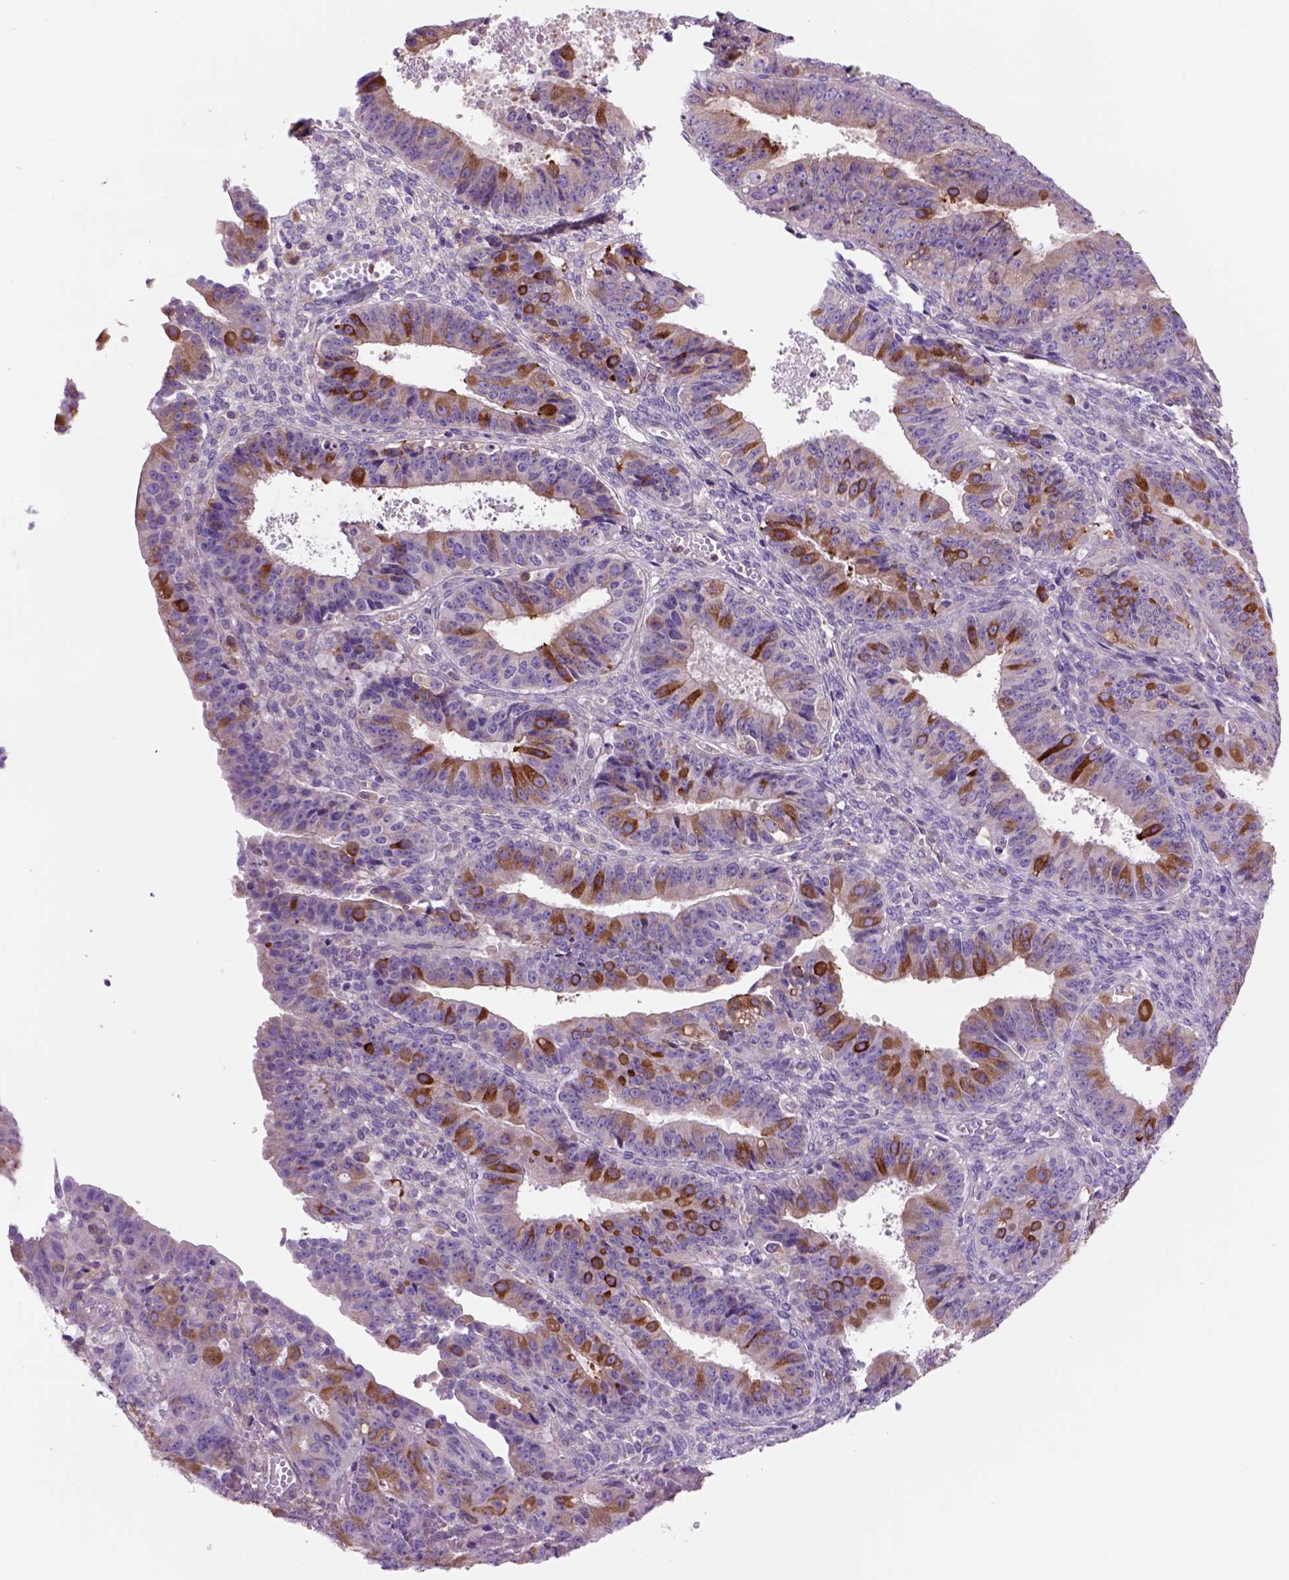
{"staining": {"intensity": "moderate", "quantity": "<25%", "location": "cytoplasmic/membranous"}, "tissue": "ovarian cancer", "cell_type": "Tumor cells", "image_type": "cancer", "snomed": [{"axis": "morphology", "description": "Carcinoma, endometroid"}, {"axis": "topography", "description": "Ovary"}], "caption": "This image shows immunohistochemistry staining of human ovarian cancer, with low moderate cytoplasmic/membranous positivity in about <25% of tumor cells.", "gene": "PIAS3", "patient": {"sex": "female", "age": 42}}